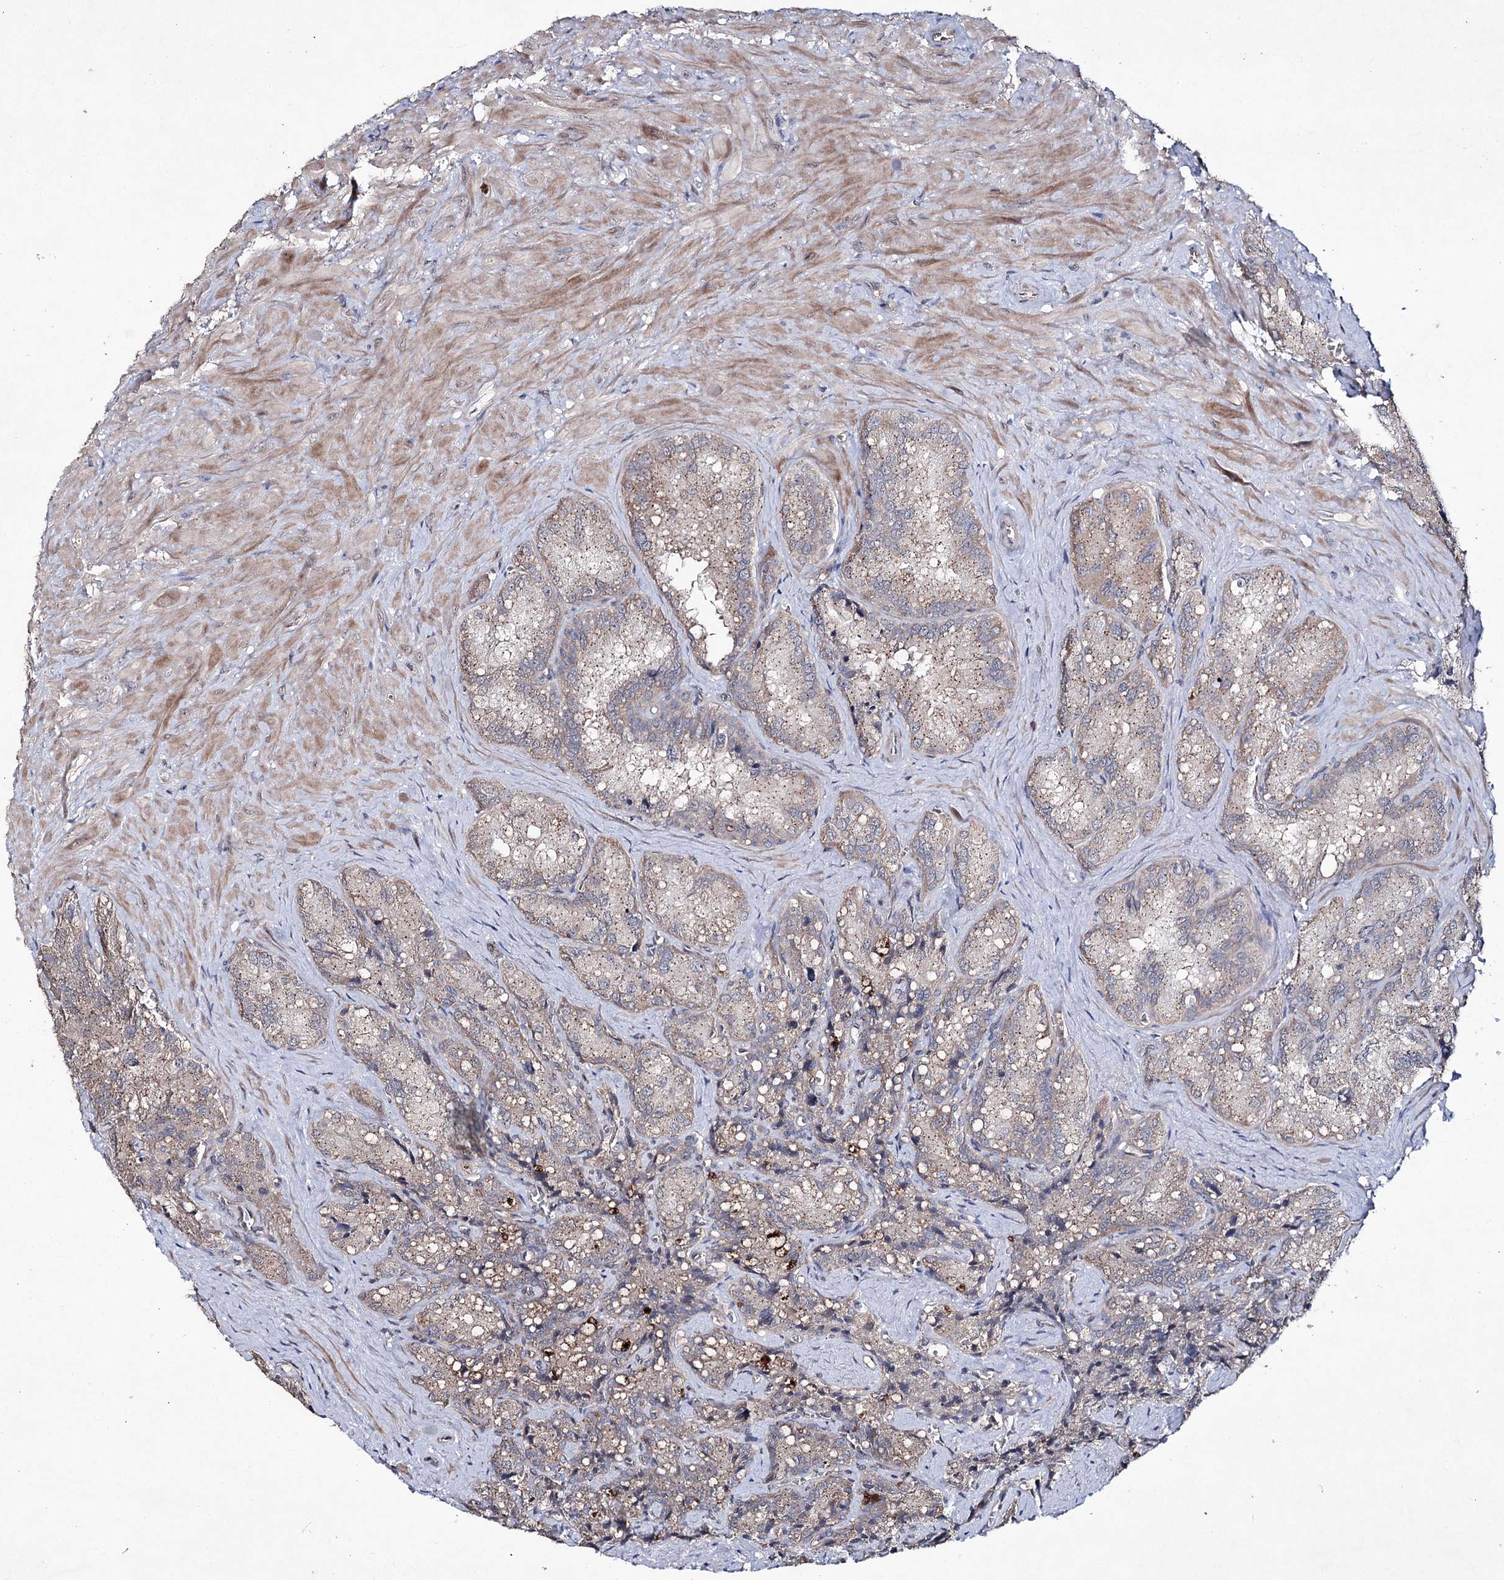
{"staining": {"intensity": "weak", "quantity": "25%-75%", "location": "cytoplasmic/membranous"}, "tissue": "seminal vesicle", "cell_type": "Glandular cells", "image_type": "normal", "snomed": [{"axis": "morphology", "description": "Normal tissue, NOS"}, {"axis": "topography", "description": "Seminal veicle"}], "caption": "This micrograph demonstrates immunohistochemistry (IHC) staining of benign seminal vesicle, with low weak cytoplasmic/membranous staining in about 25%-75% of glandular cells.", "gene": "SEMA4G", "patient": {"sex": "male", "age": 62}}